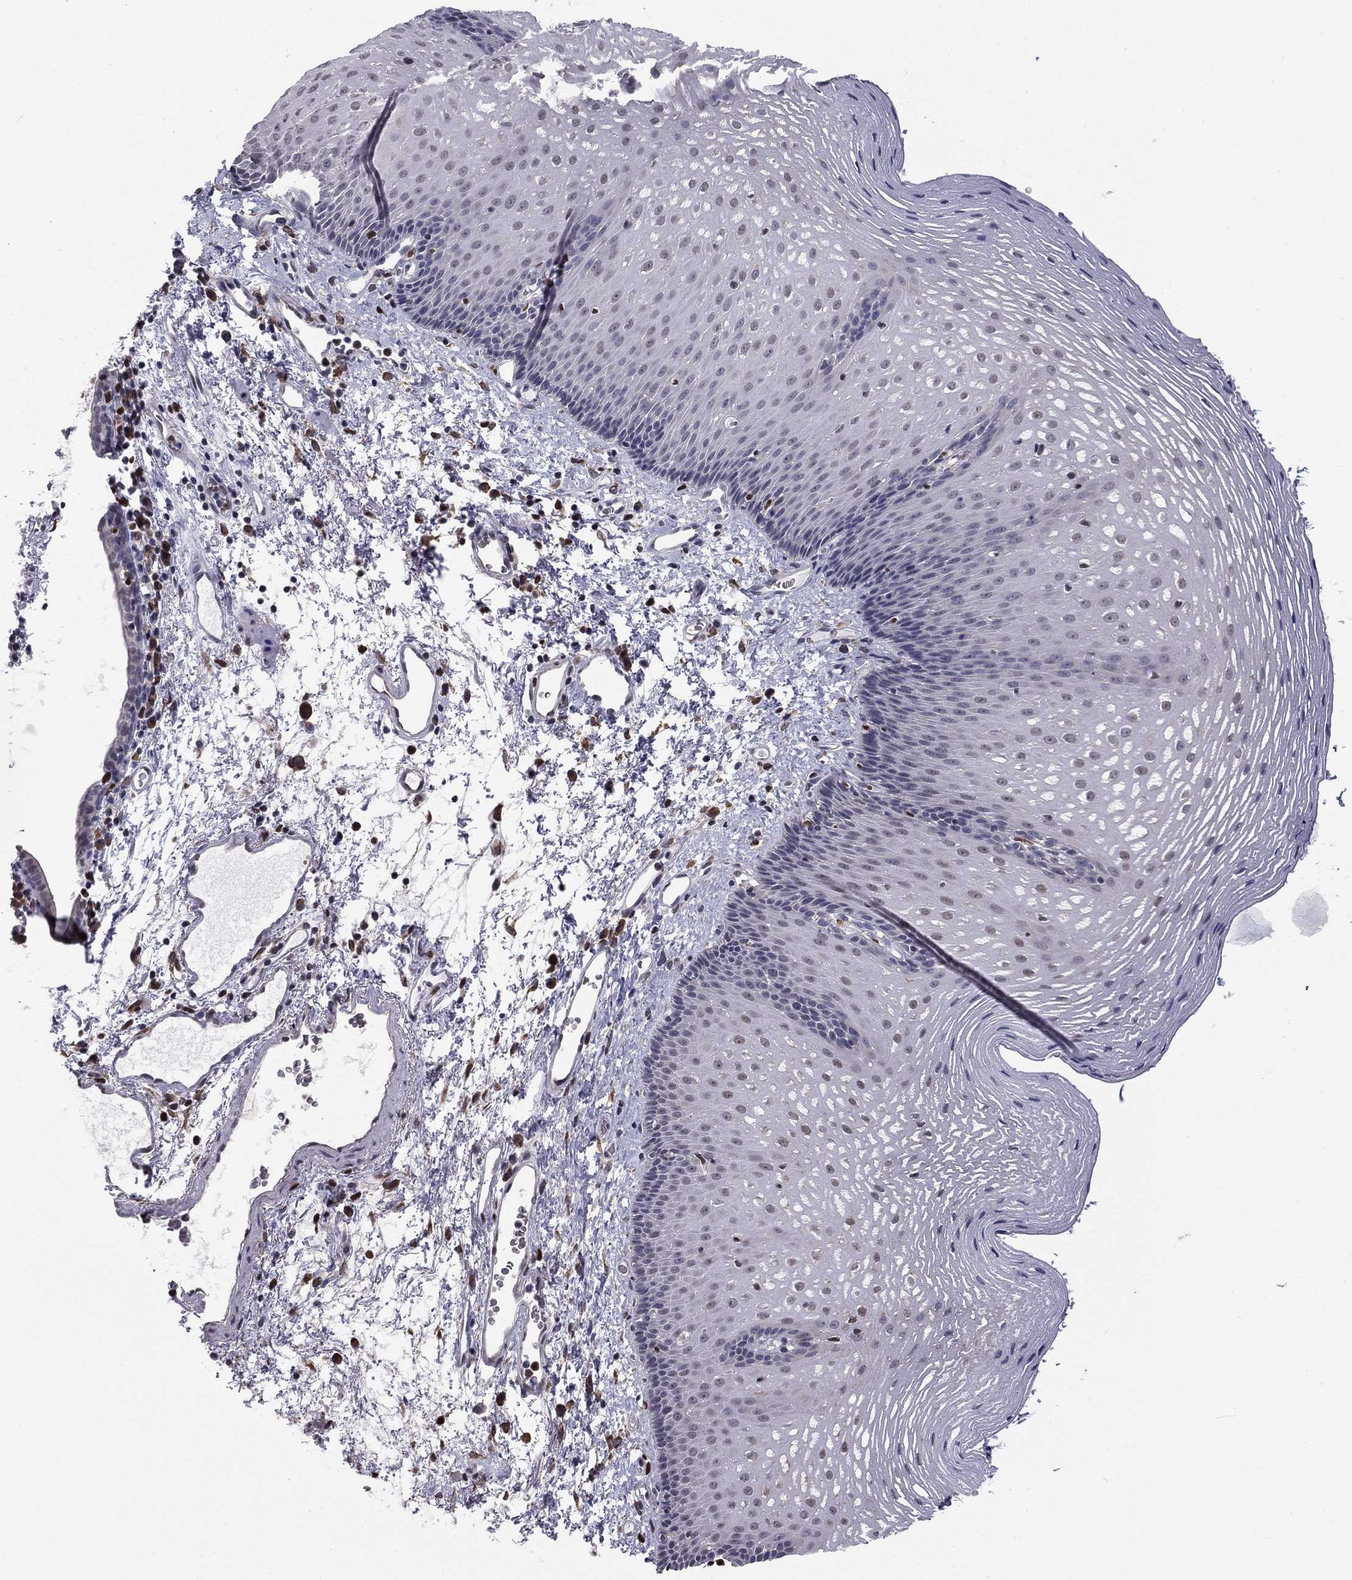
{"staining": {"intensity": "negative", "quantity": "none", "location": "none"}, "tissue": "esophagus", "cell_type": "Squamous epithelial cells", "image_type": "normal", "snomed": [{"axis": "morphology", "description": "Normal tissue, NOS"}, {"axis": "topography", "description": "Esophagus"}], "caption": "This is a image of IHC staining of normal esophagus, which shows no expression in squamous epithelial cells. The staining was performed using DAB to visualize the protein expression in brown, while the nuclei were stained in blue with hematoxylin (Magnification: 20x).", "gene": "HSPB2", "patient": {"sex": "male", "age": 76}}